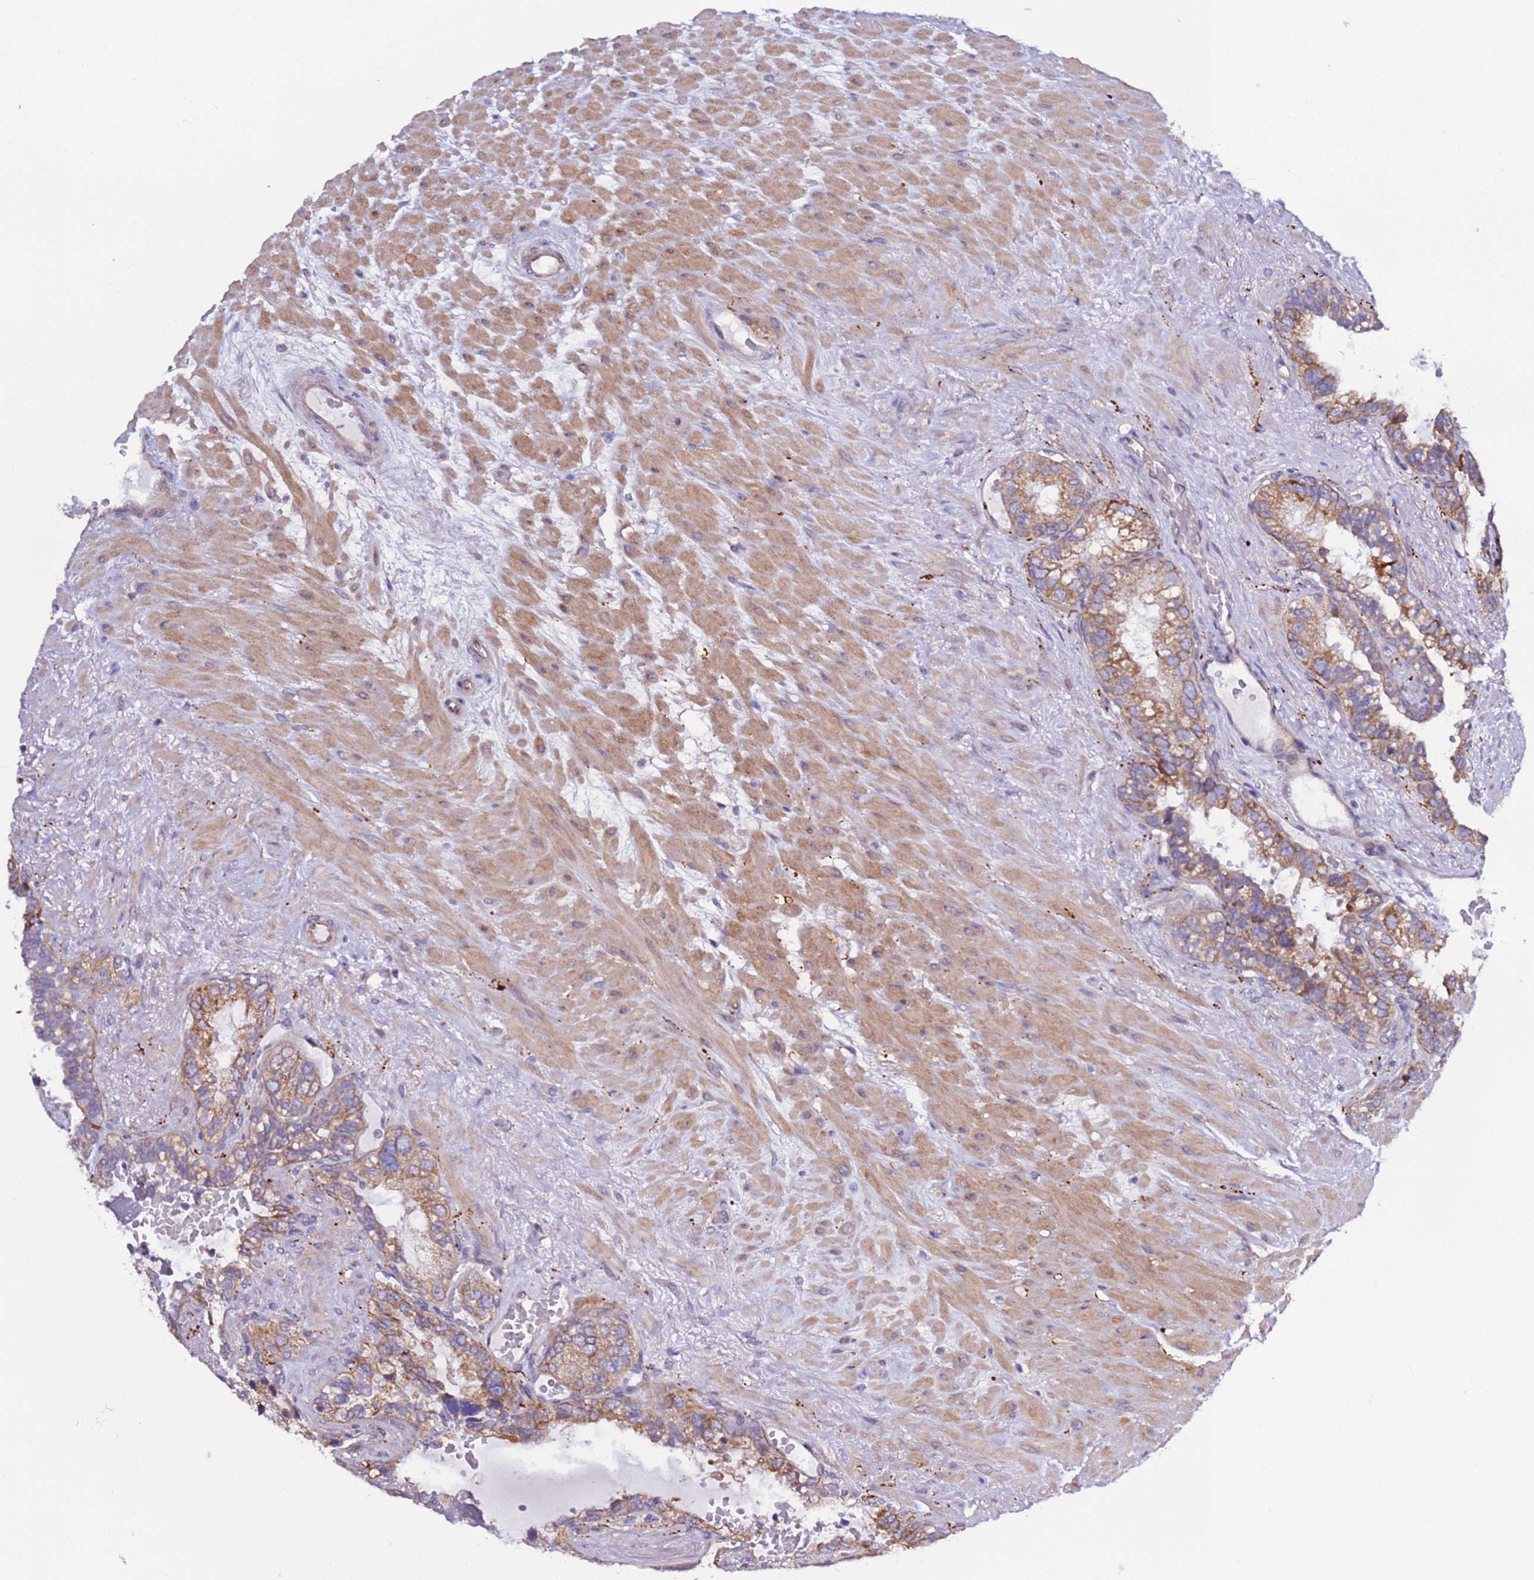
{"staining": {"intensity": "moderate", "quantity": ">75%", "location": "cytoplasmic/membranous"}, "tissue": "seminal vesicle", "cell_type": "Glandular cells", "image_type": "normal", "snomed": [{"axis": "morphology", "description": "Normal tissue, NOS"}, {"axis": "topography", "description": "Seminal veicle"}], "caption": "Protein analysis of normal seminal vesicle displays moderate cytoplasmic/membranous staining in approximately >75% of glandular cells. The staining was performed using DAB (3,3'-diaminobenzidine) to visualize the protein expression in brown, while the nuclei were stained in blue with hematoxylin (Magnification: 20x).", "gene": "SPCS1", "patient": {"sex": "male", "age": 80}}